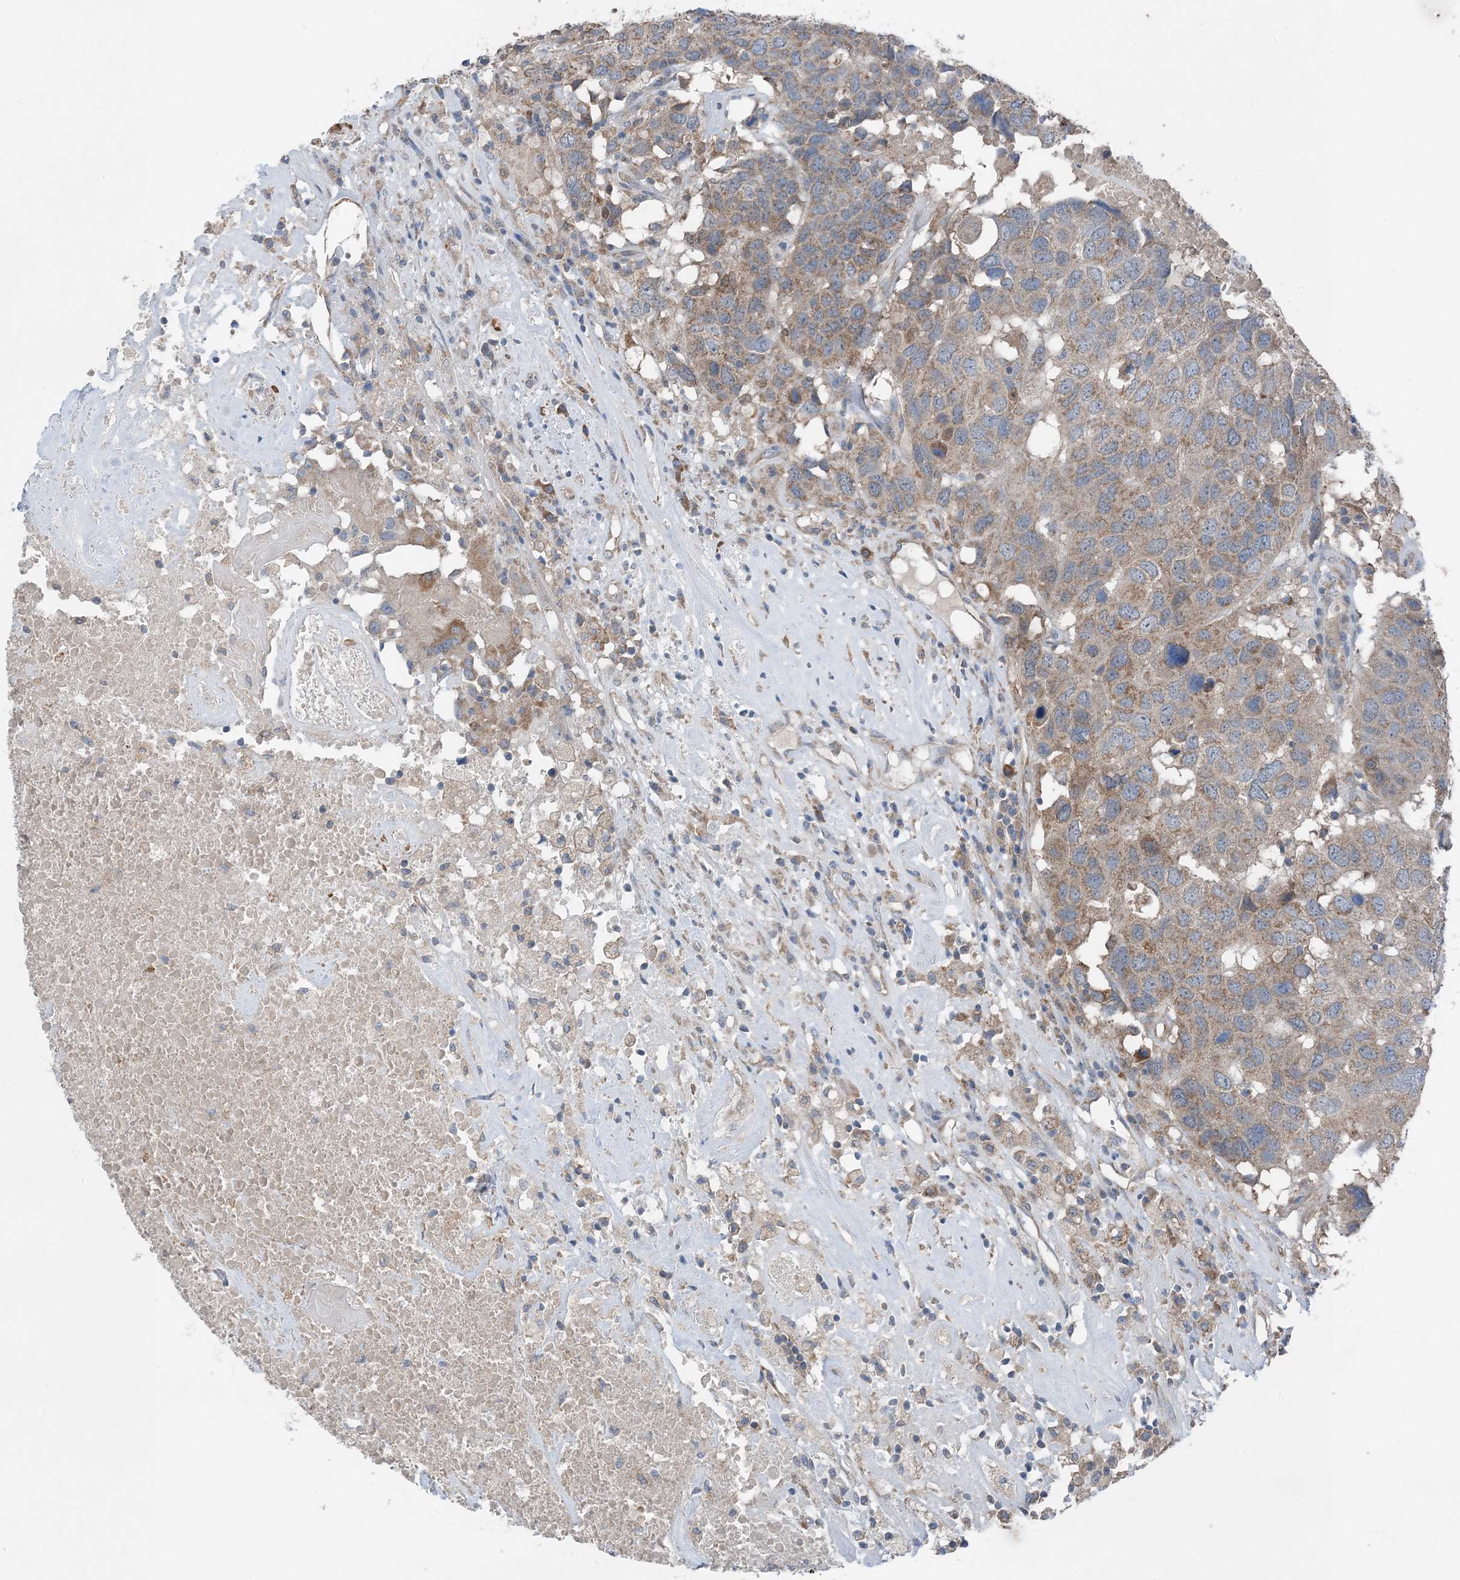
{"staining": {"intensity": "moderate", "quantity": ">75%", "location": "cytoplasmic/membranous"}, "tissue": "head and neck cancer", "cell_type": "Tumor cells", "image_type": "cancer", "snomed": [{"axis": "morphology", "description": "Squamous cell carcinoma, NOS"}, {"axis": "topography", "description": "Head-Neck"}], "caption": "Moderate cytoplasmic/membranous protein positivity is seen in approximately >75% of tumor cells in head and neck cancer (squamous cell carcinoma). (Brightfield microscopy of DAB IHC at high magnification).", "gene": "DHX30", "patient": {"sex": "male", "age": 66}}